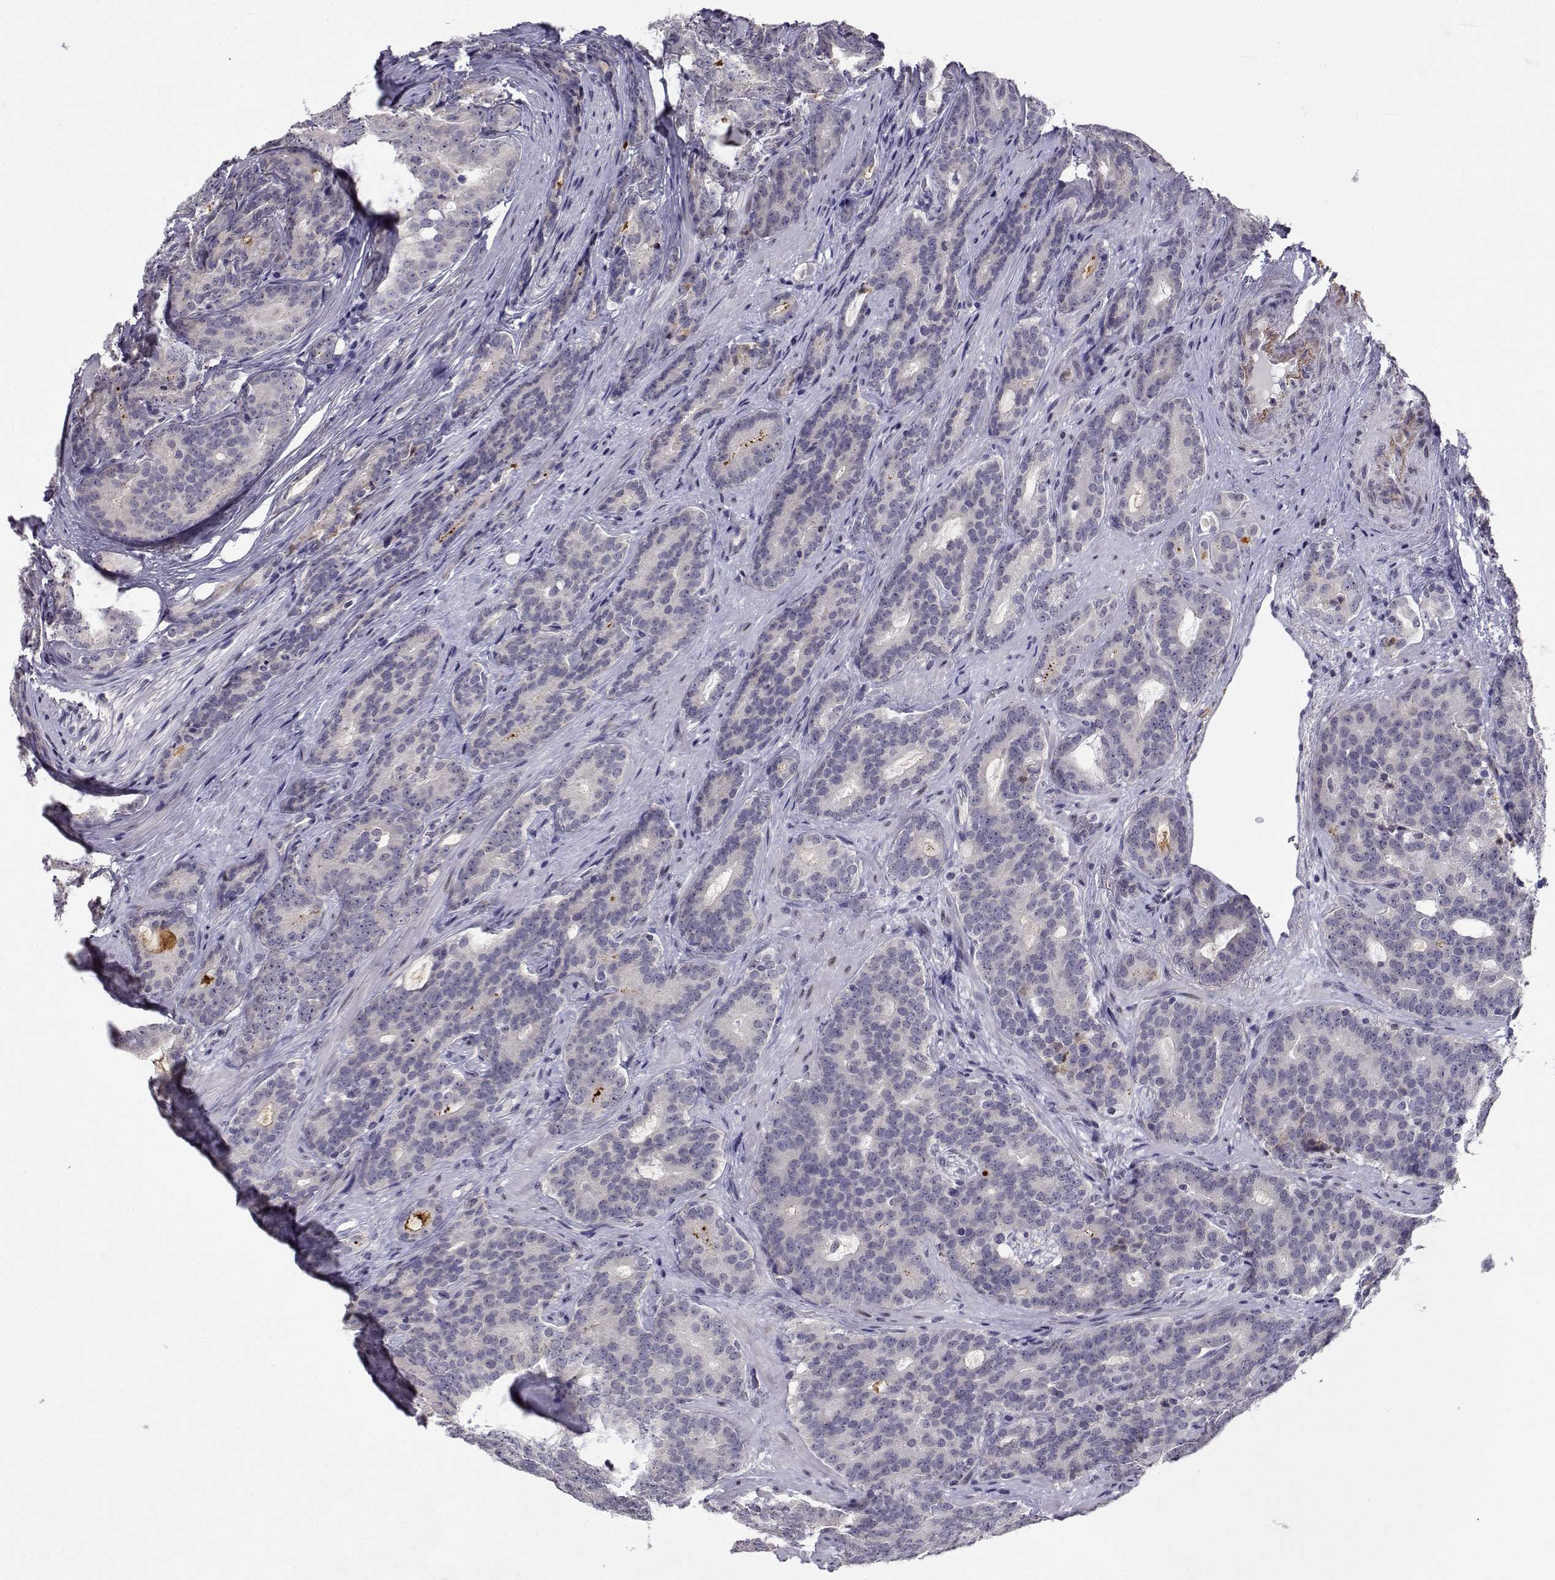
{"staining": {"intensity": "negative", "quantity": "none", "location": "none"}, "tissue": "prostate cancer", "cell_type": "Tumor cells", "image_type": "cancer", "snomed": [{"axis": "morphology", "description": "Adenocarcinoma, NOS"}, {"axis": "topography", "description": "Prostate"}], "caption": "Tumor cells are negative for protein expression in human prostate cancer (adenocarcinoma).", "gene": "SLC6A3", "patient": {"sex": "male", "age": 71}}